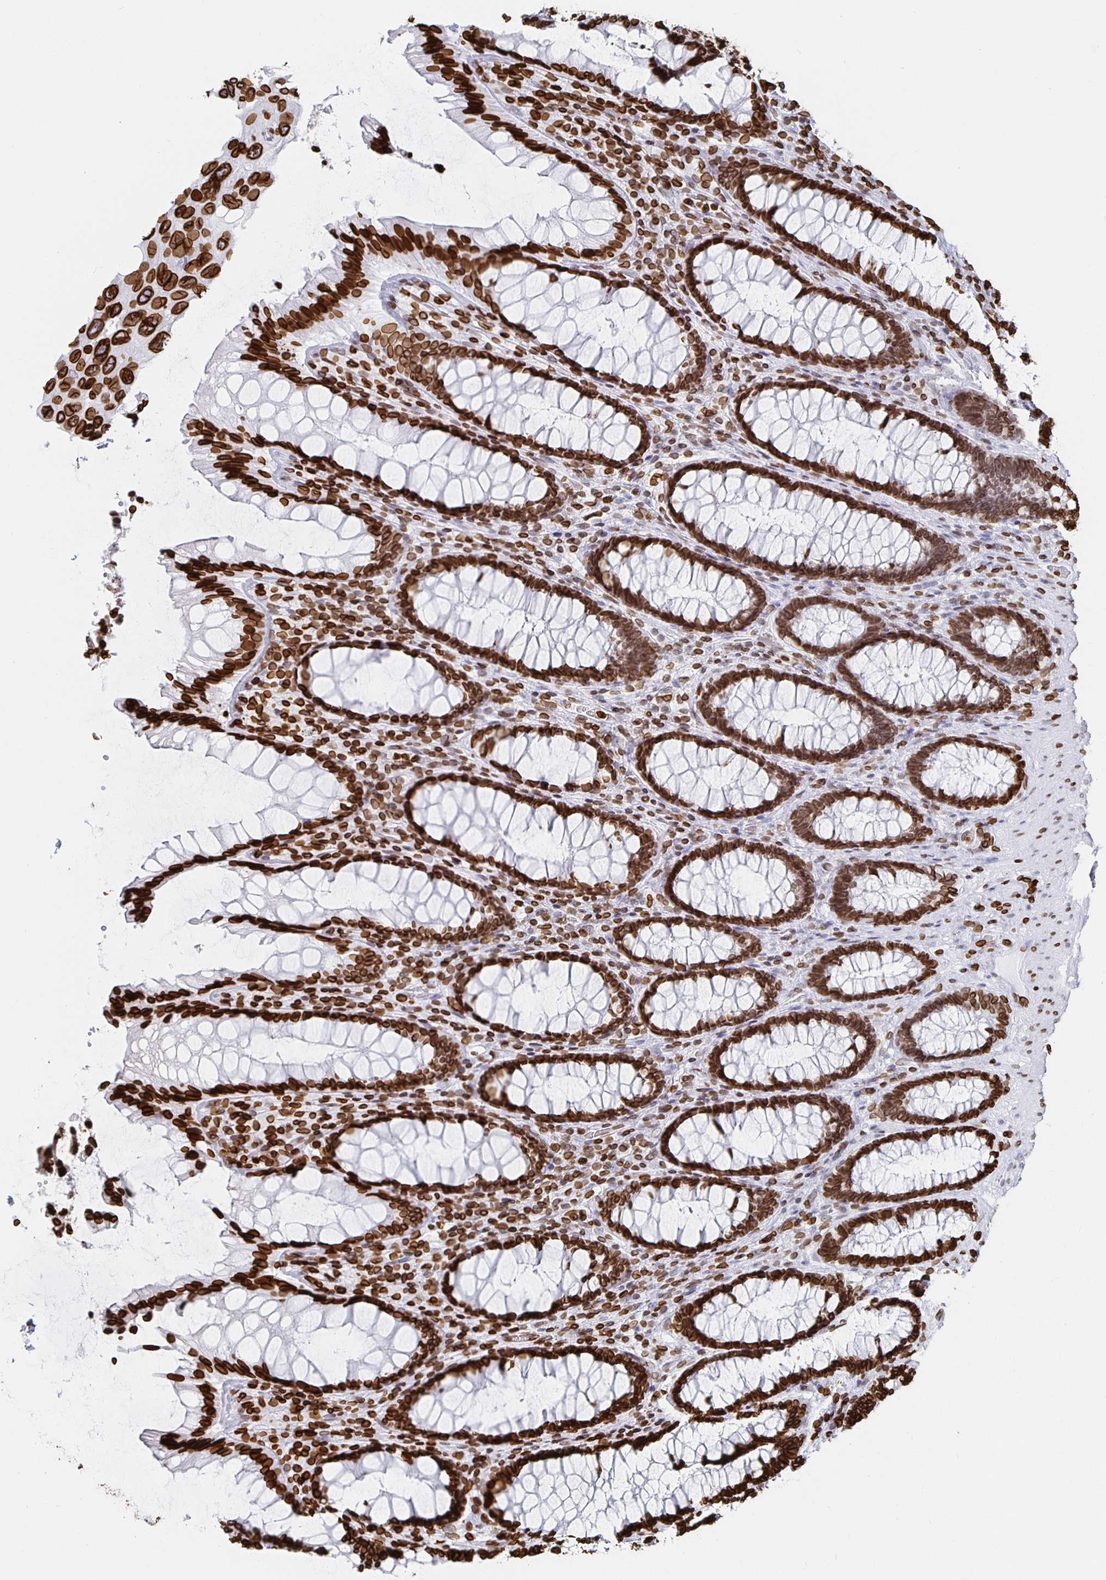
{"staining": {"intensity": "strong", "quantity": ">75%", "location": "cytoplasmic/membranous,nuclear"}, "tissue": "rectum", "cell_type": "Glandular cells", "image_type": "normal", "snomed": [{"axis": "morphology", "description": "Normal tissue, NOS"}, {"axis": "topography", "description": "Rectum"}], "caption": "Immunohistochemistry (IHC) of unremarkable rectum demonstrates high levels of strong cytoplasmic/membranous,nuclear expression in about >75% of glandular cells. Using DAB (brown) and hematoxylin (blue) stains, captured at high magnification using brightfield microscopy.", "gene": "LMNB1", "patient": {"sex": "male", "age": 72}}